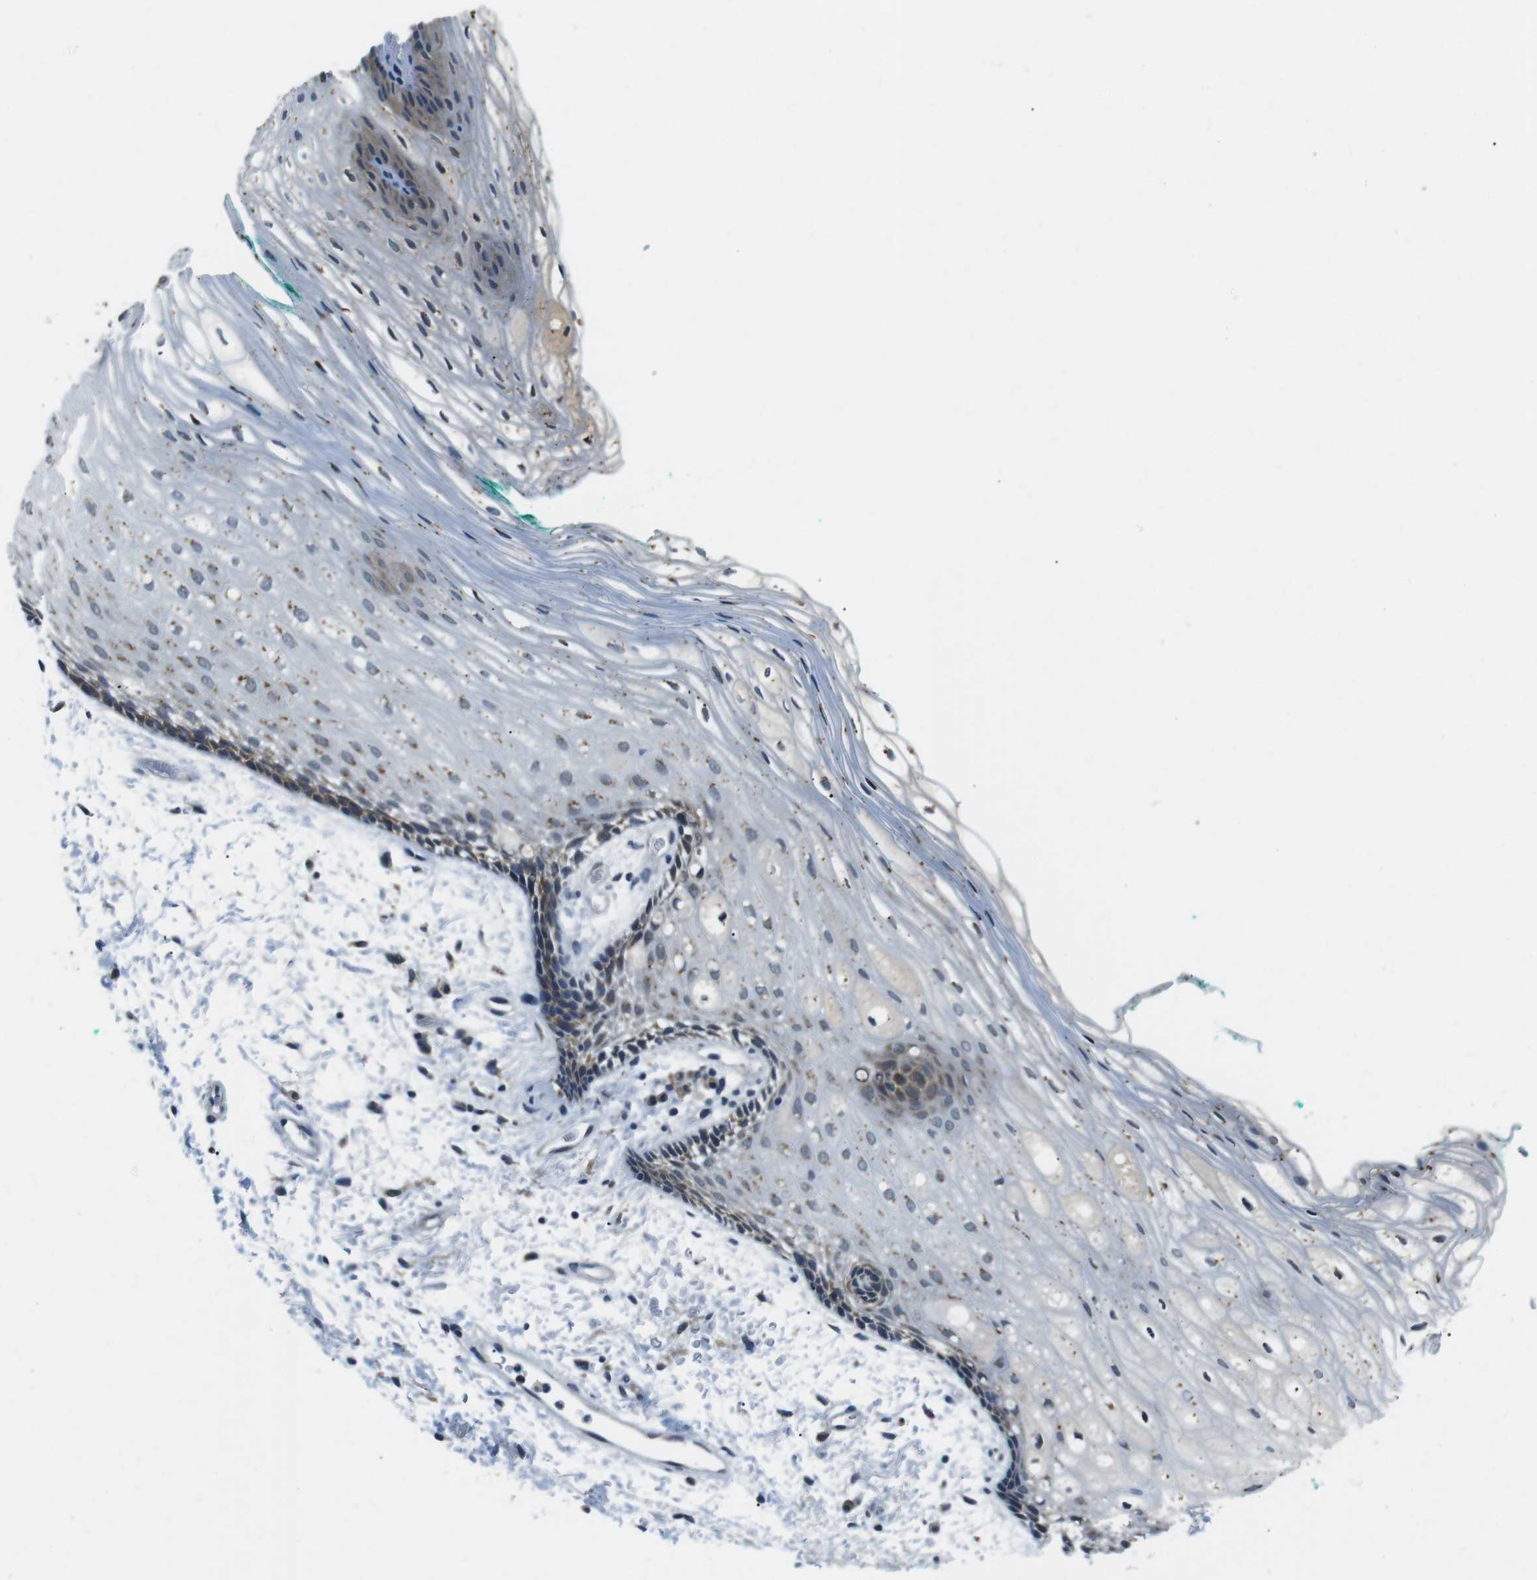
{"staining": {"intensity": "moderate", "quantity": "25%-75%", "location": "cytoplasmic/membranous"}, "tissue": "oral mucosa", "cell_type": "Squamous epithelial cells", "image_type": "normal", "snomed": [{"axis": "morphology", "description": "Normal tissue, NOS"}, {"axis": "topography", "description": "Skeletal muscle"}, {"axis": "topography", "description": "Oral tissue"}, {"axis": "topography", "description": "Peripheral nerve tissue"}], "caption": "A medium amount of moderate cytoplasmic/membranous positivity is identified in approximately 25%-75% of squamous epithelial cells in benign oral mucosa.", "gene": "FAM3B", "patient": {"sex": "female", "age": 84}}